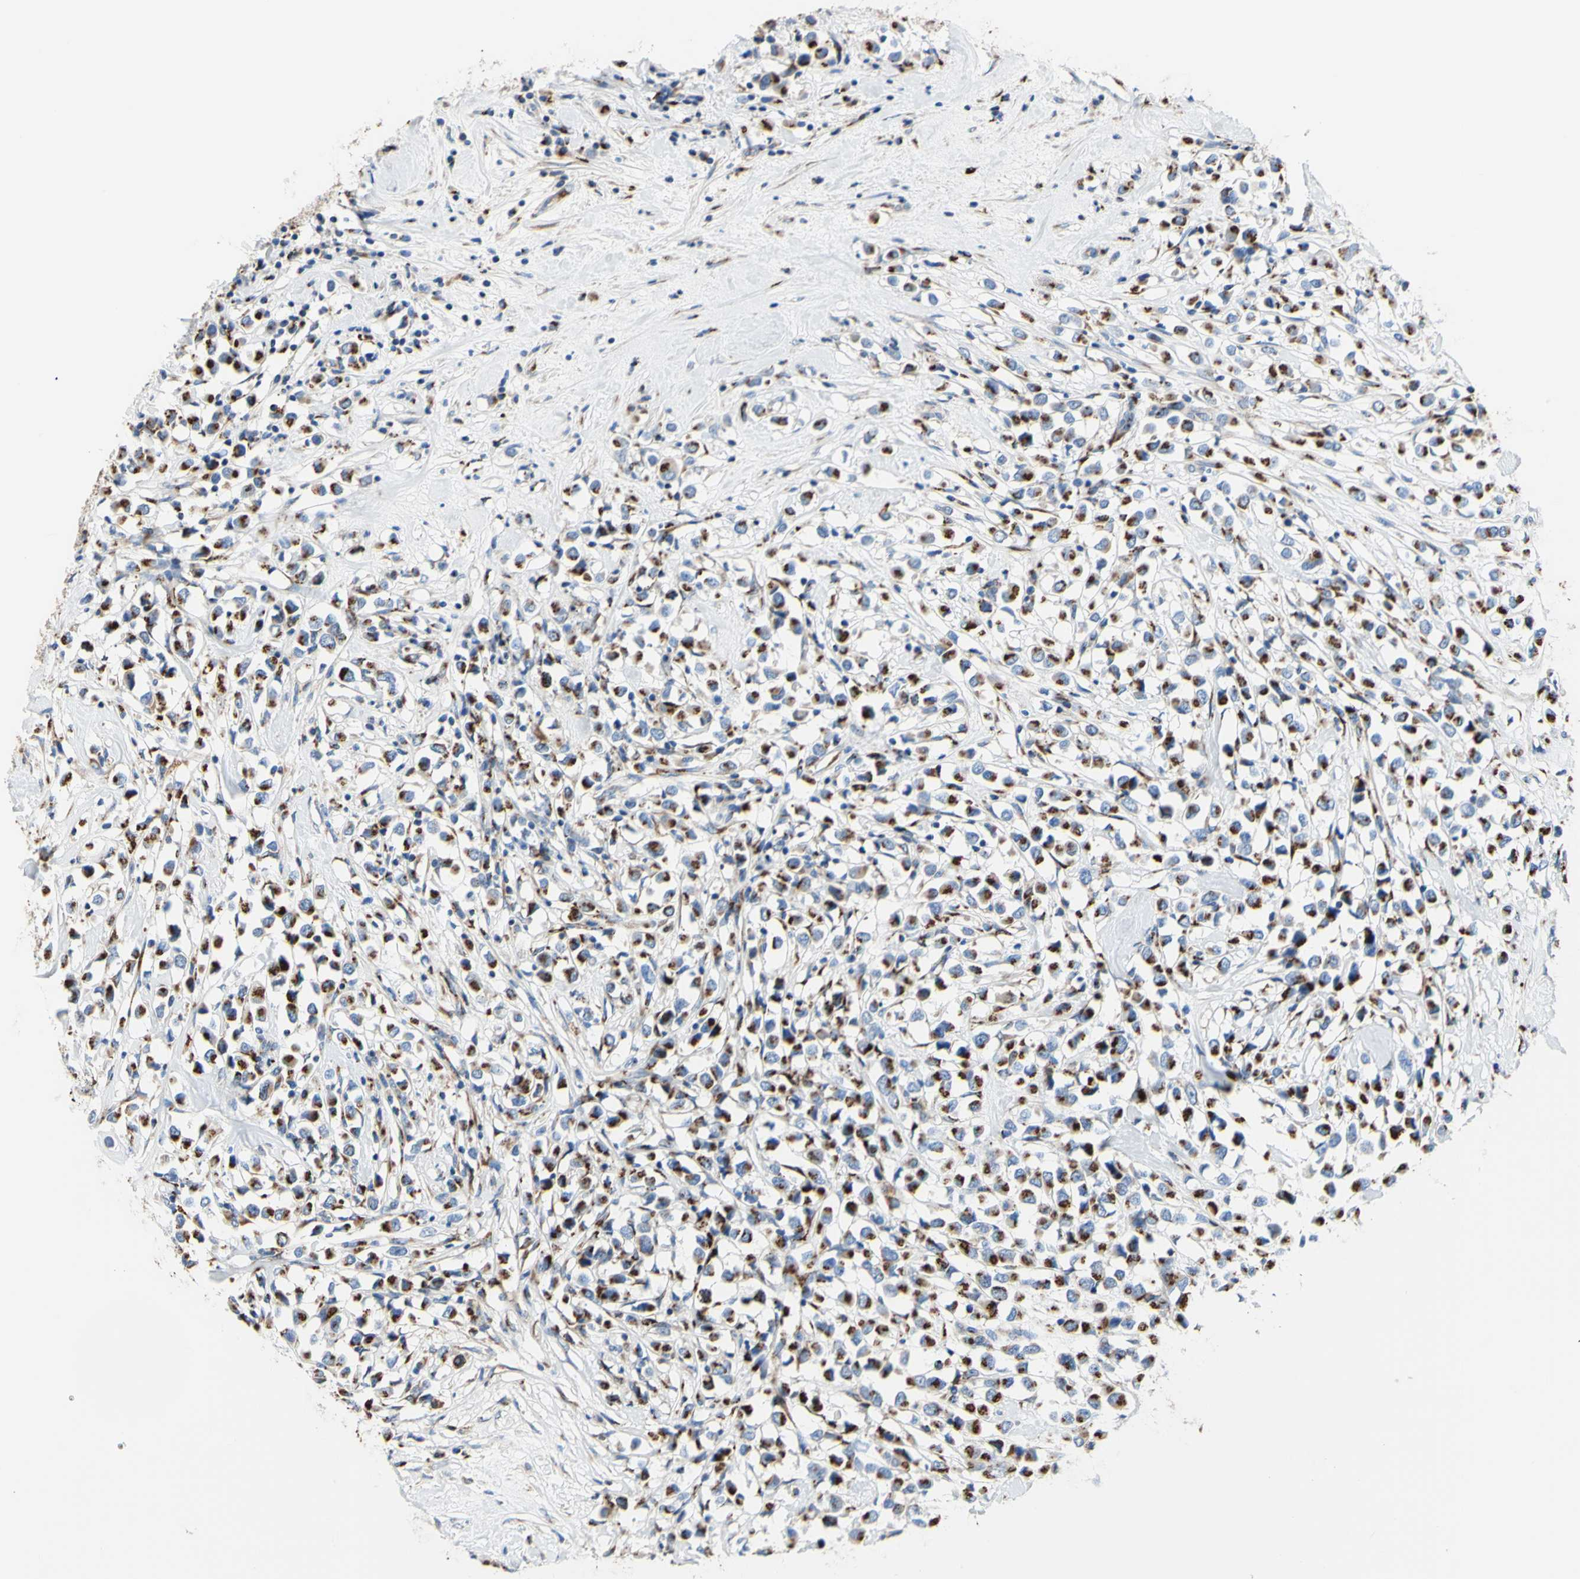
{"staining": {"intensity": "moderate", "quantity": "25%-75%", "location": "cytoplasmic/membranous"}, "tissue": "breast cancer", "cell_type": "Tumor cells", "image_type": "cancer", "snomed": [{"axis": "morphology", "description": "Duct carcinoma"}, {"axis": "topography", "description": "Breast"}], "caption": "Breast cancer was stained to show a protein in brown. There is medium levels of moderate cytoplasmic/membranous staining in about 25%-75% of tumor cells.", "gene": "GALNT2", "patient": {"sex": "female", "age": 61}}